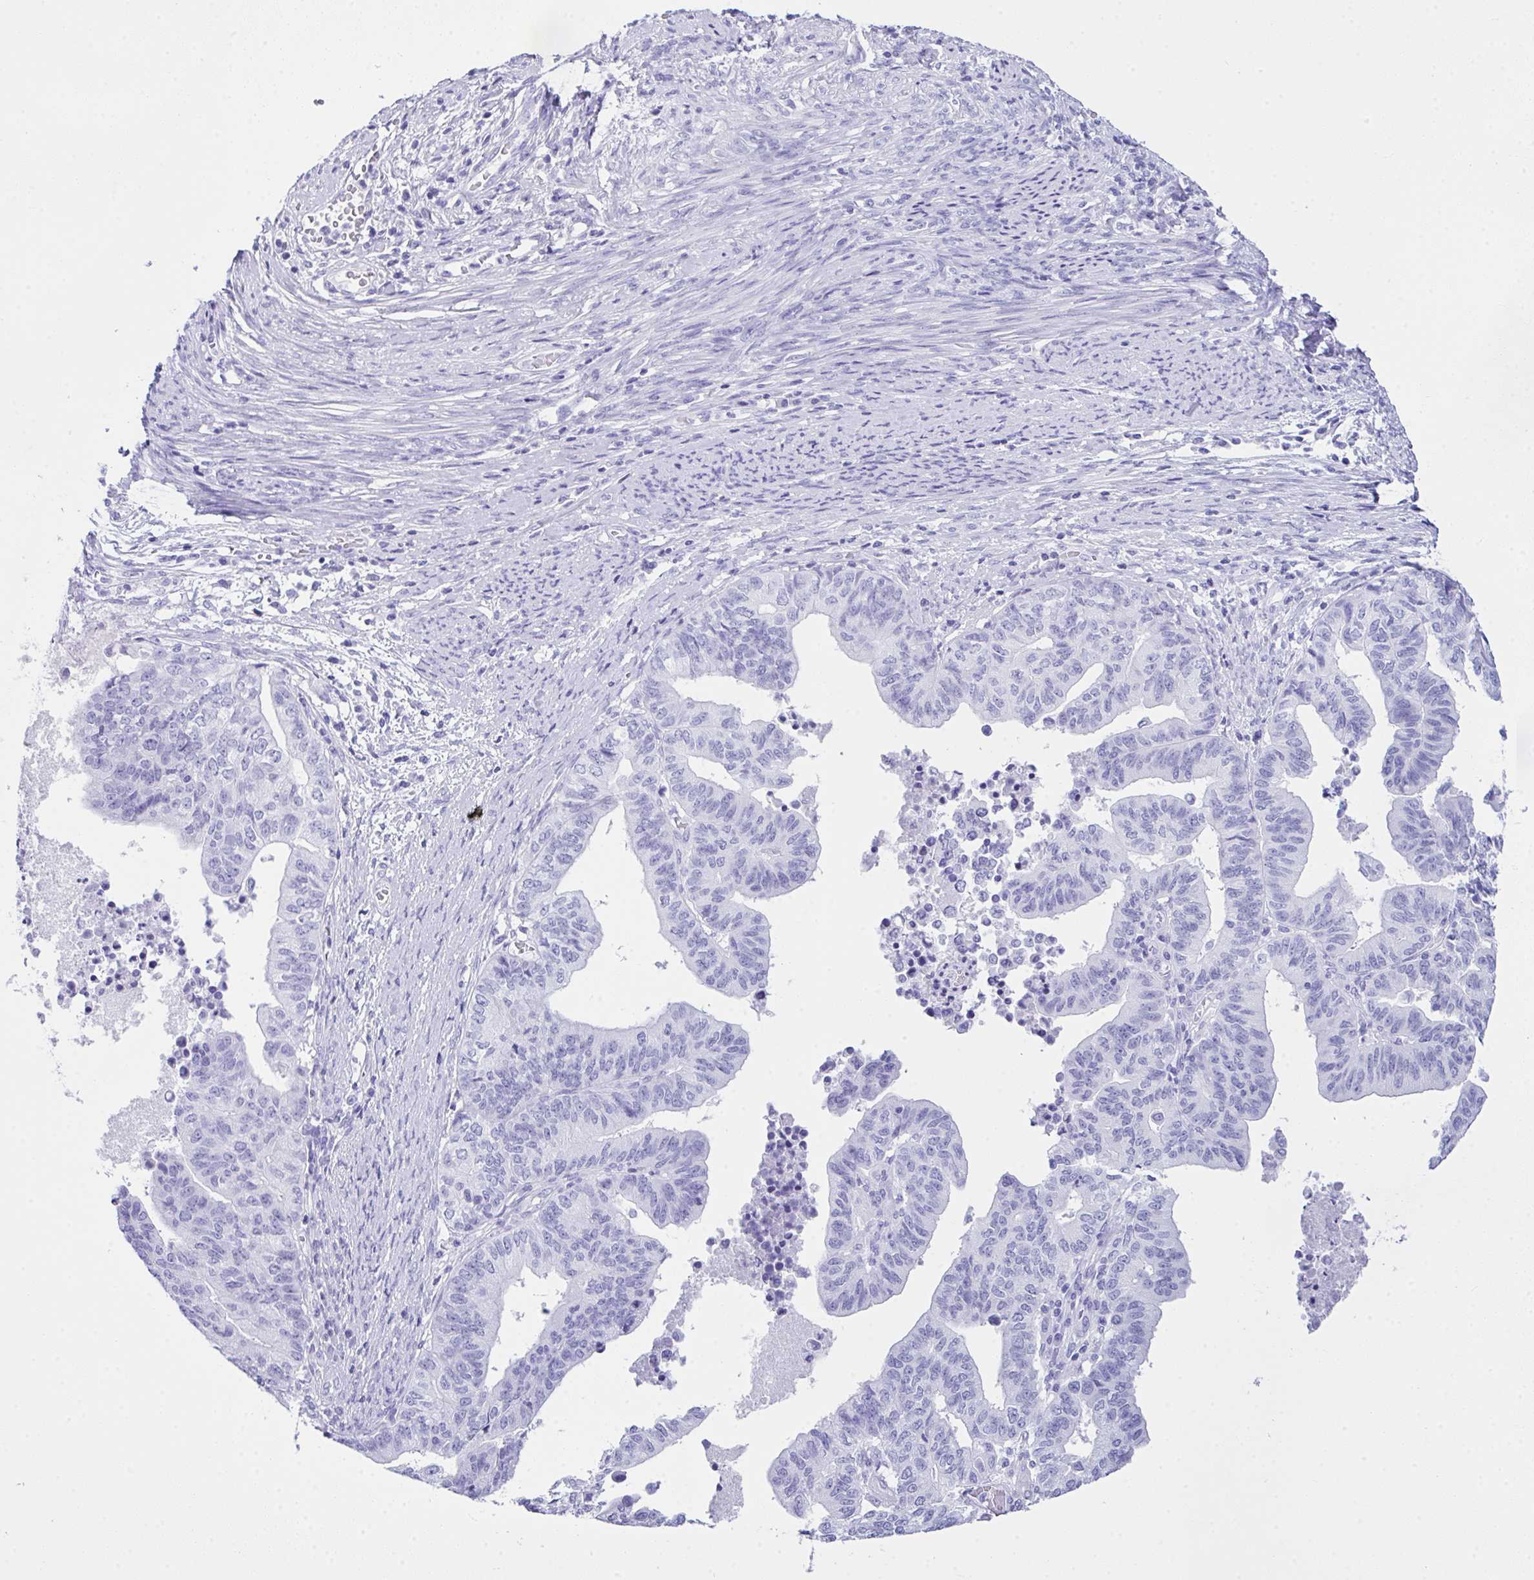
{"staining": {"intensity": "negative", "quantity": "none", "location": "none"}, "tissue": "endometrial cancer", "cell_type": "Tumor cells", "image_type": "cancer", "snomed": [{"axis": "morphology", "description": "Adenocarcinoma, NOS"}, {"axis": "topography", "description": "Endometrium"}], "caption": "Protein analysis of adenocarcinoma (endometrial) demonstrates no significant expression in tumor cells.", "gene": "LGALS4", "patient": {"sex": "female", "age": 65}}